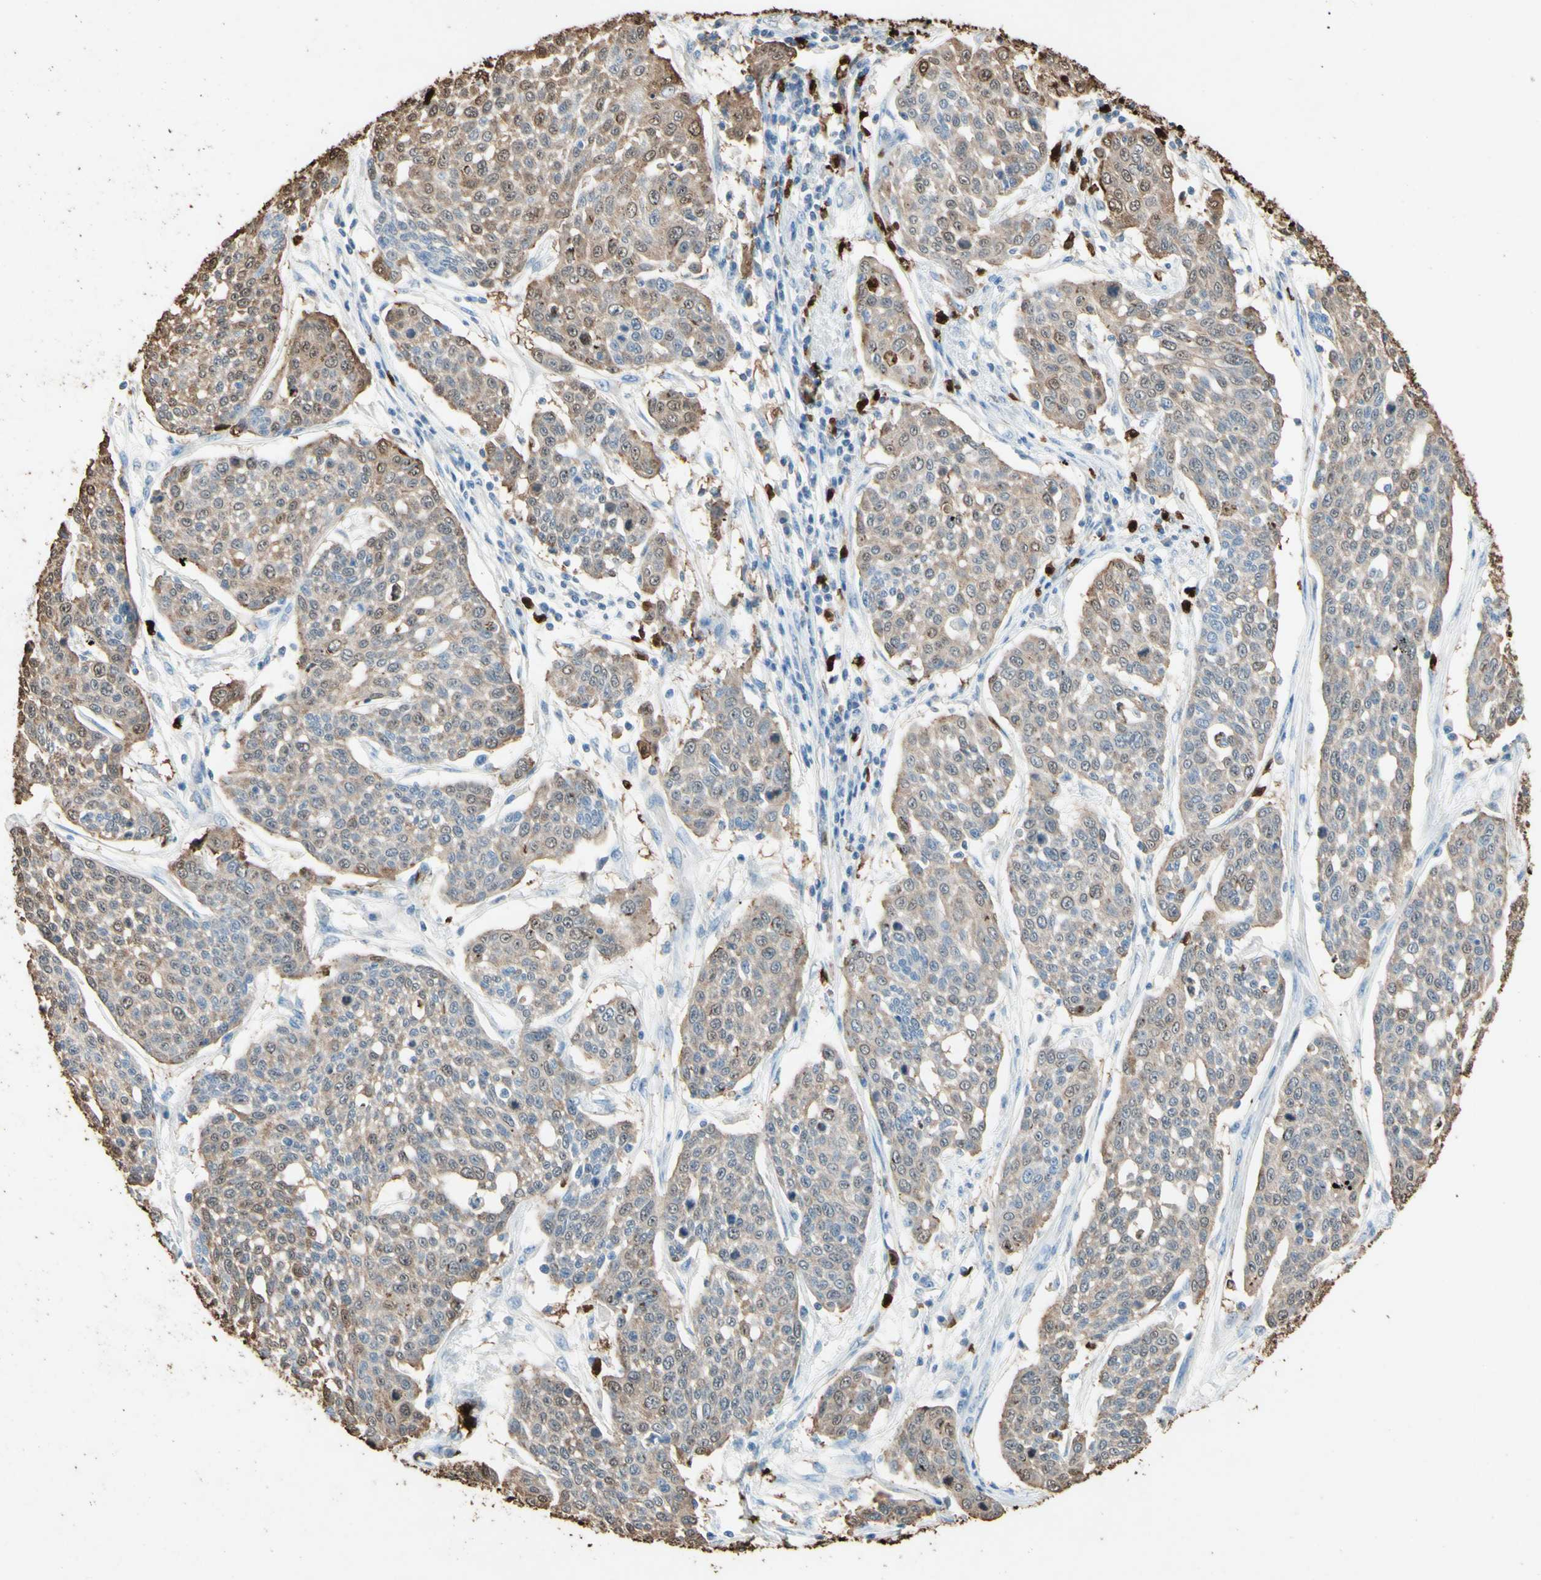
{"staining": {"intensity": "weak", "quantity": "25%-75%", "location": "cytoplasmic/membranous,nuclear"}, "tissue": "cervical cancer", "cell_type": "Tumor cells", "image_type": "cancer", "snomed": [{"axis": "morphology", "description": "Squamous cell carcinoma, NOS"}, {"axis": "topography", "description": "Cervix"}], "caption": "An immunohistochemistry image of tumor tissue is shown. Protein staining in brown shows weak cytoplasmic/membranous and nuclear positivity in cervical cancer within tumor cells. The protein is stained brown, and the nuclei are stained in blue (DAB IHC with brightfield microscopy, high magnification).", "gene": "NFKBIZ", "patient": {"sex": "female", "age": 34}}